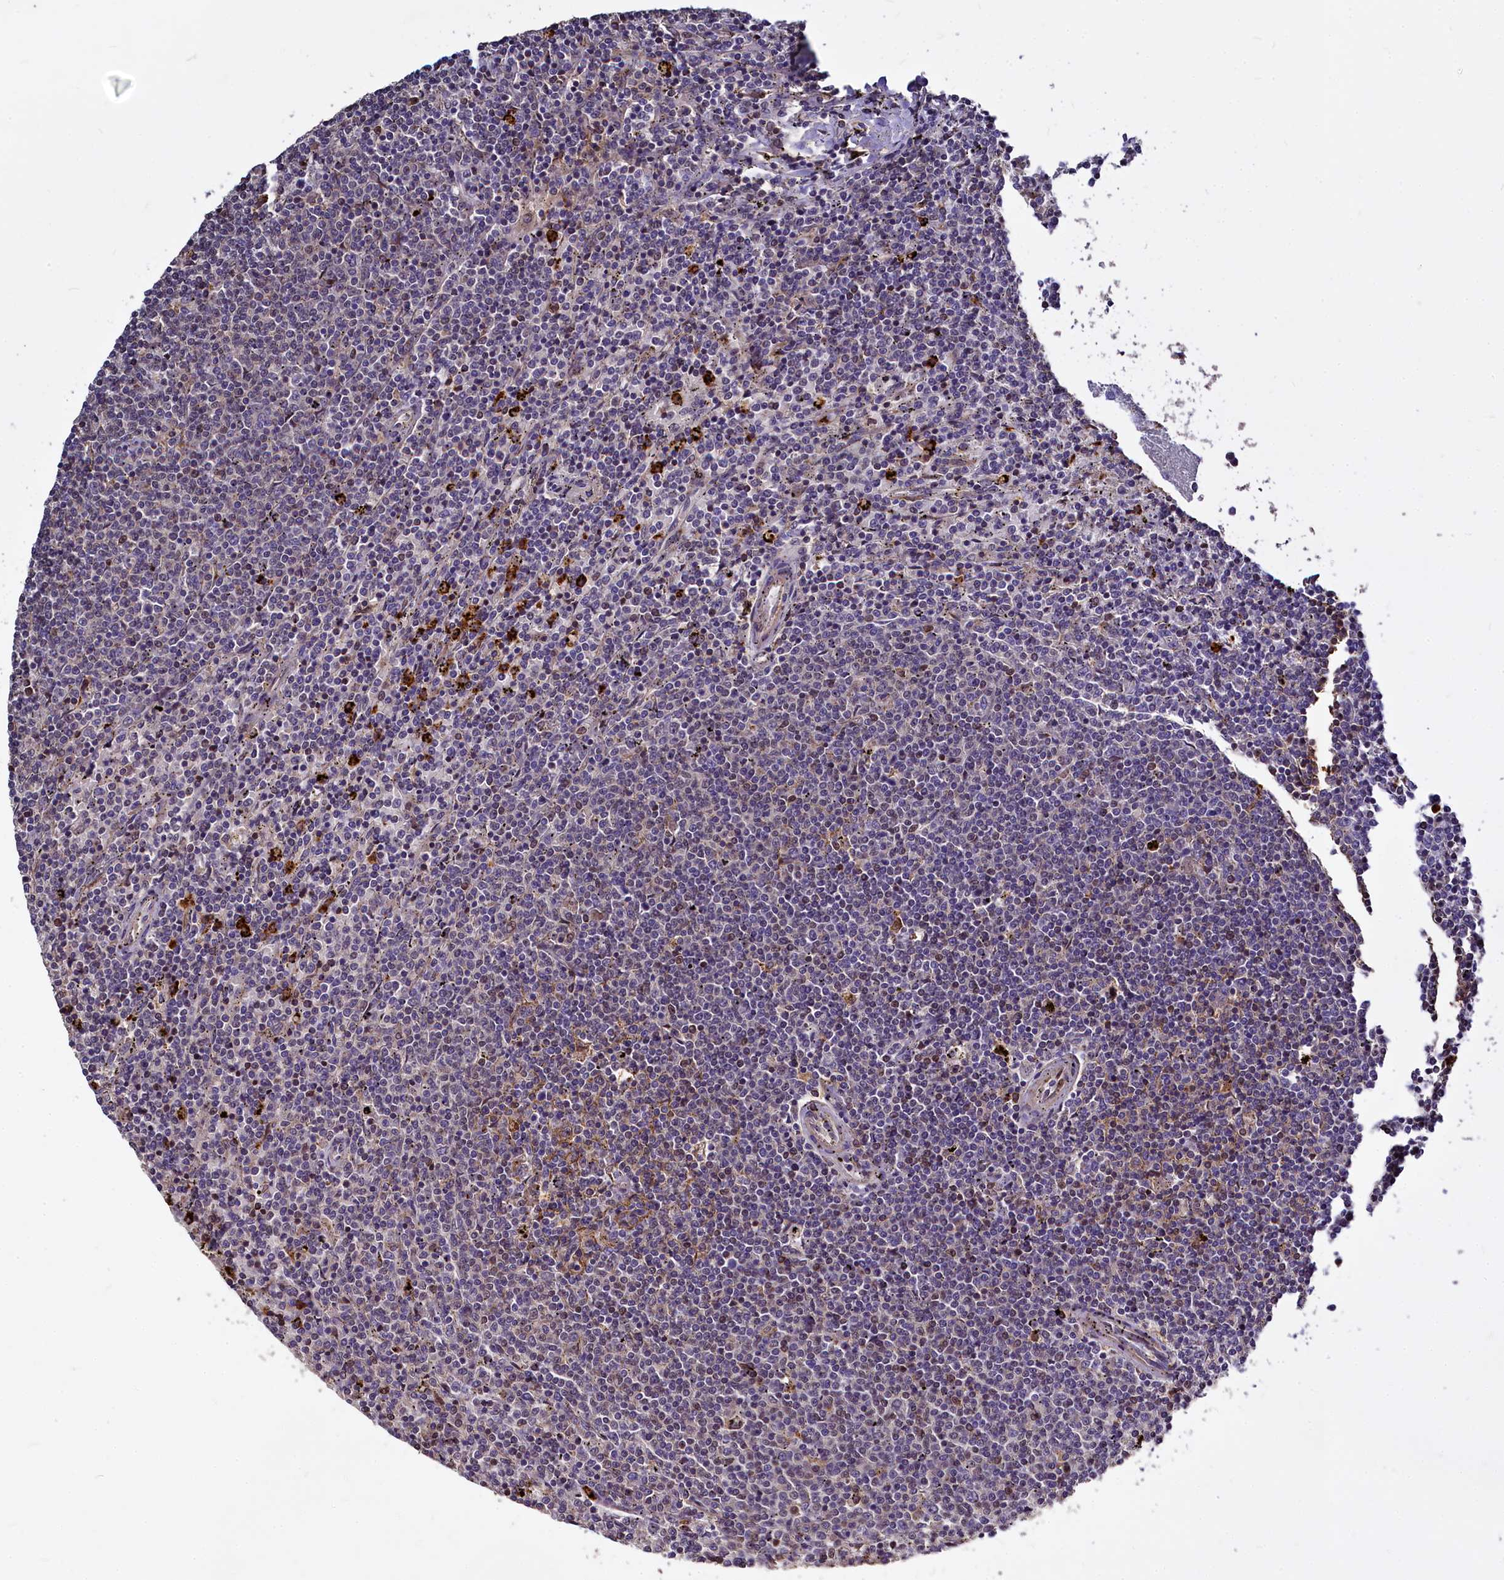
{"staining": {"intensity": "negative", "quantity": "none", "location": "none"}, "tissue": "lymphoma", "cell_type": "Tumor cells", "image_type": "cancer", "snomed": [{"axis": "morphology", "description": "Malignant lymphoma, non-Hodgkin's type, Low grade"}, {"axis": "topography", "description": "Spleen"}], "caption": "The IHC photomicrograph has no significant positivity in tumor cells of lymphoma tissue.", "gene": "ATG101", "patient": {"sex": "female", "age": 50}}